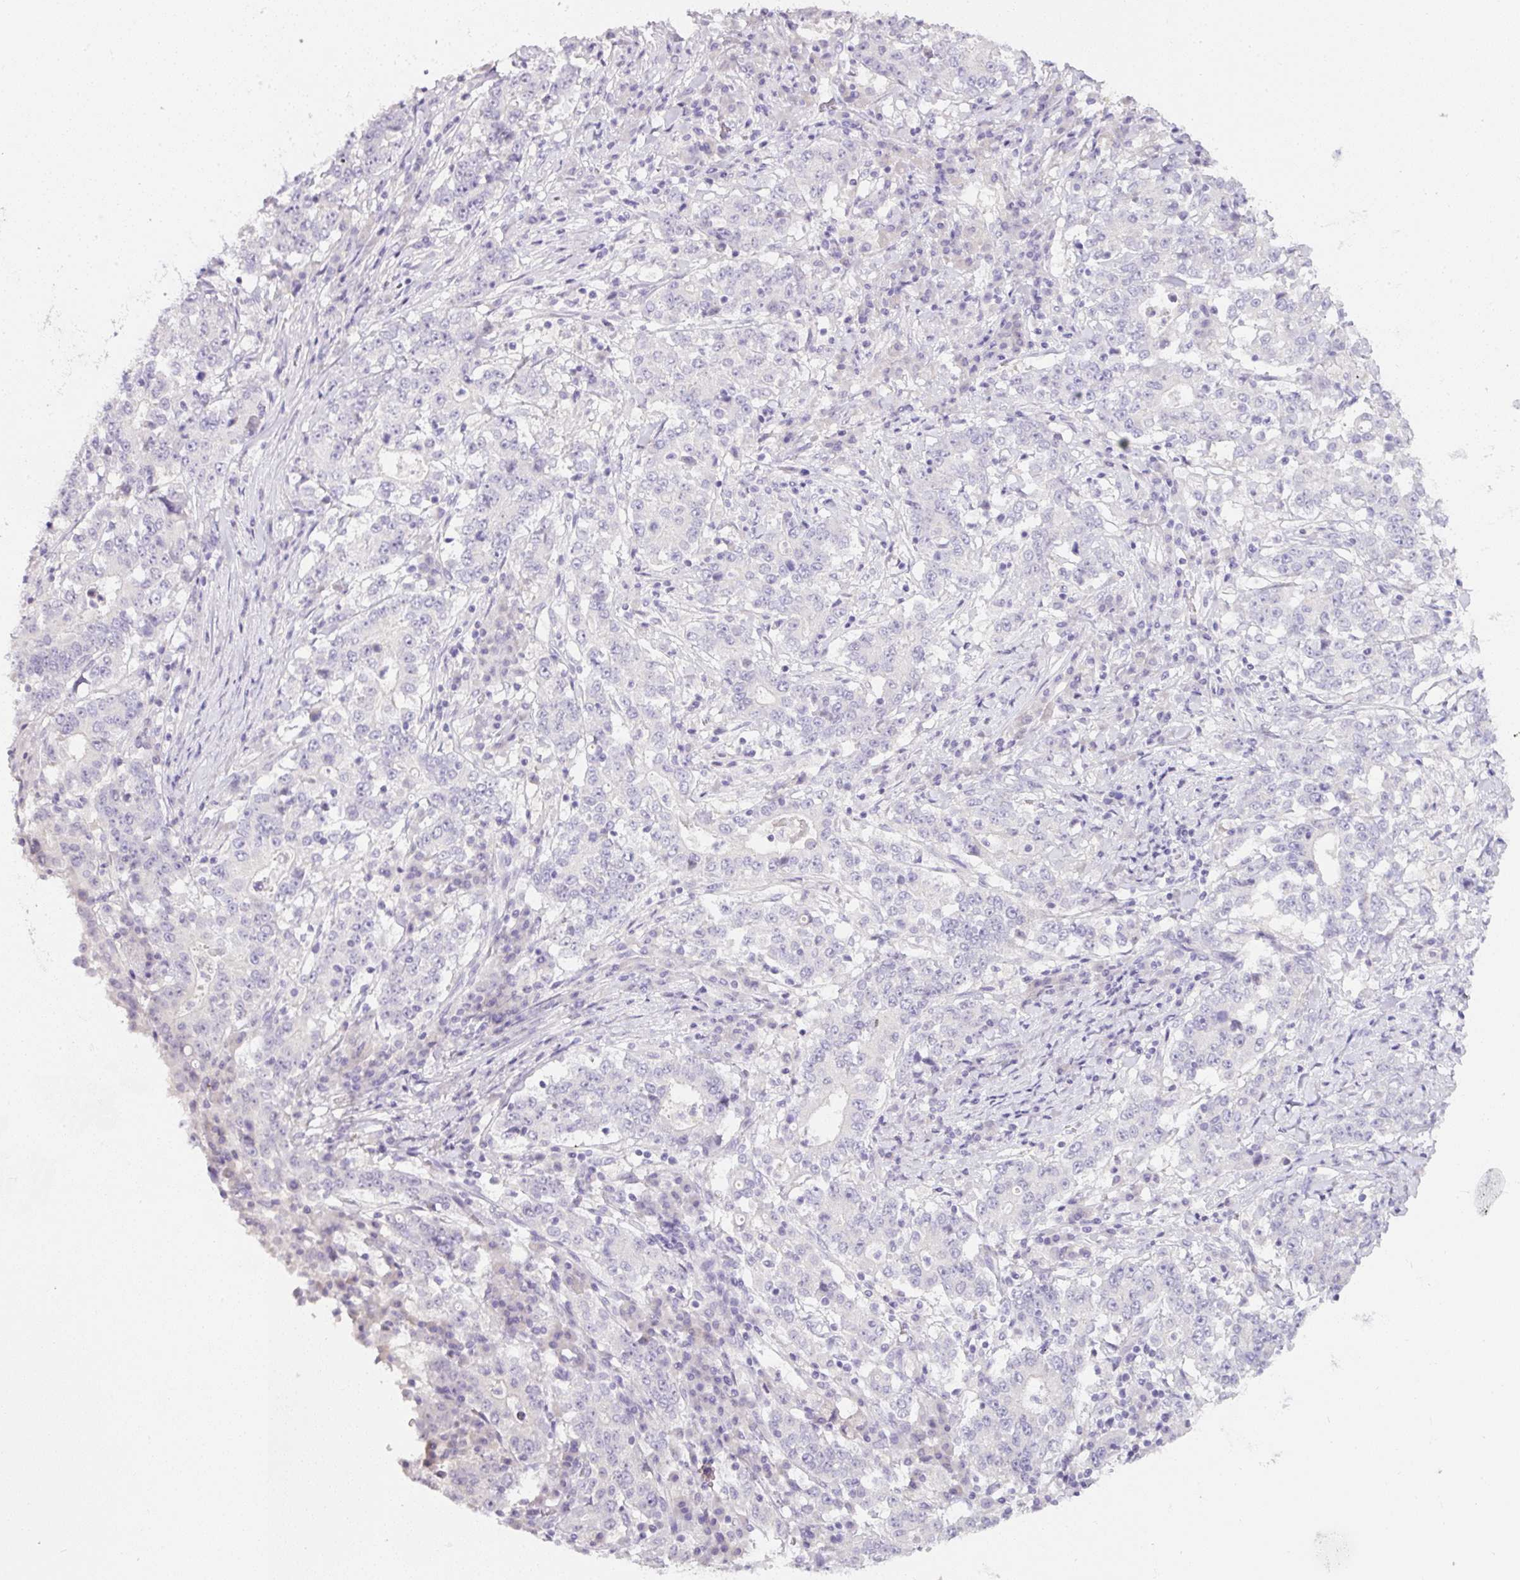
{"staining": {"intensity": "negative", "quantity": "none", "location": "none"}, "tissue": "stomach cancer", "cell_type": "Tumor cells", "image_type": "cancer", "snomed": [{"axis": "morphology", "description": "Adenocarcinoma, NOS"}, {"axis": "topography", "description": "Stomach"}], "caption": "DAB immunohistochemical staining of adenocarcinoma (stomach) reveals no significant positivity in tumor cells.", "gene": "SLC2A2", "patient": {"sex": "male", "age": 59}}